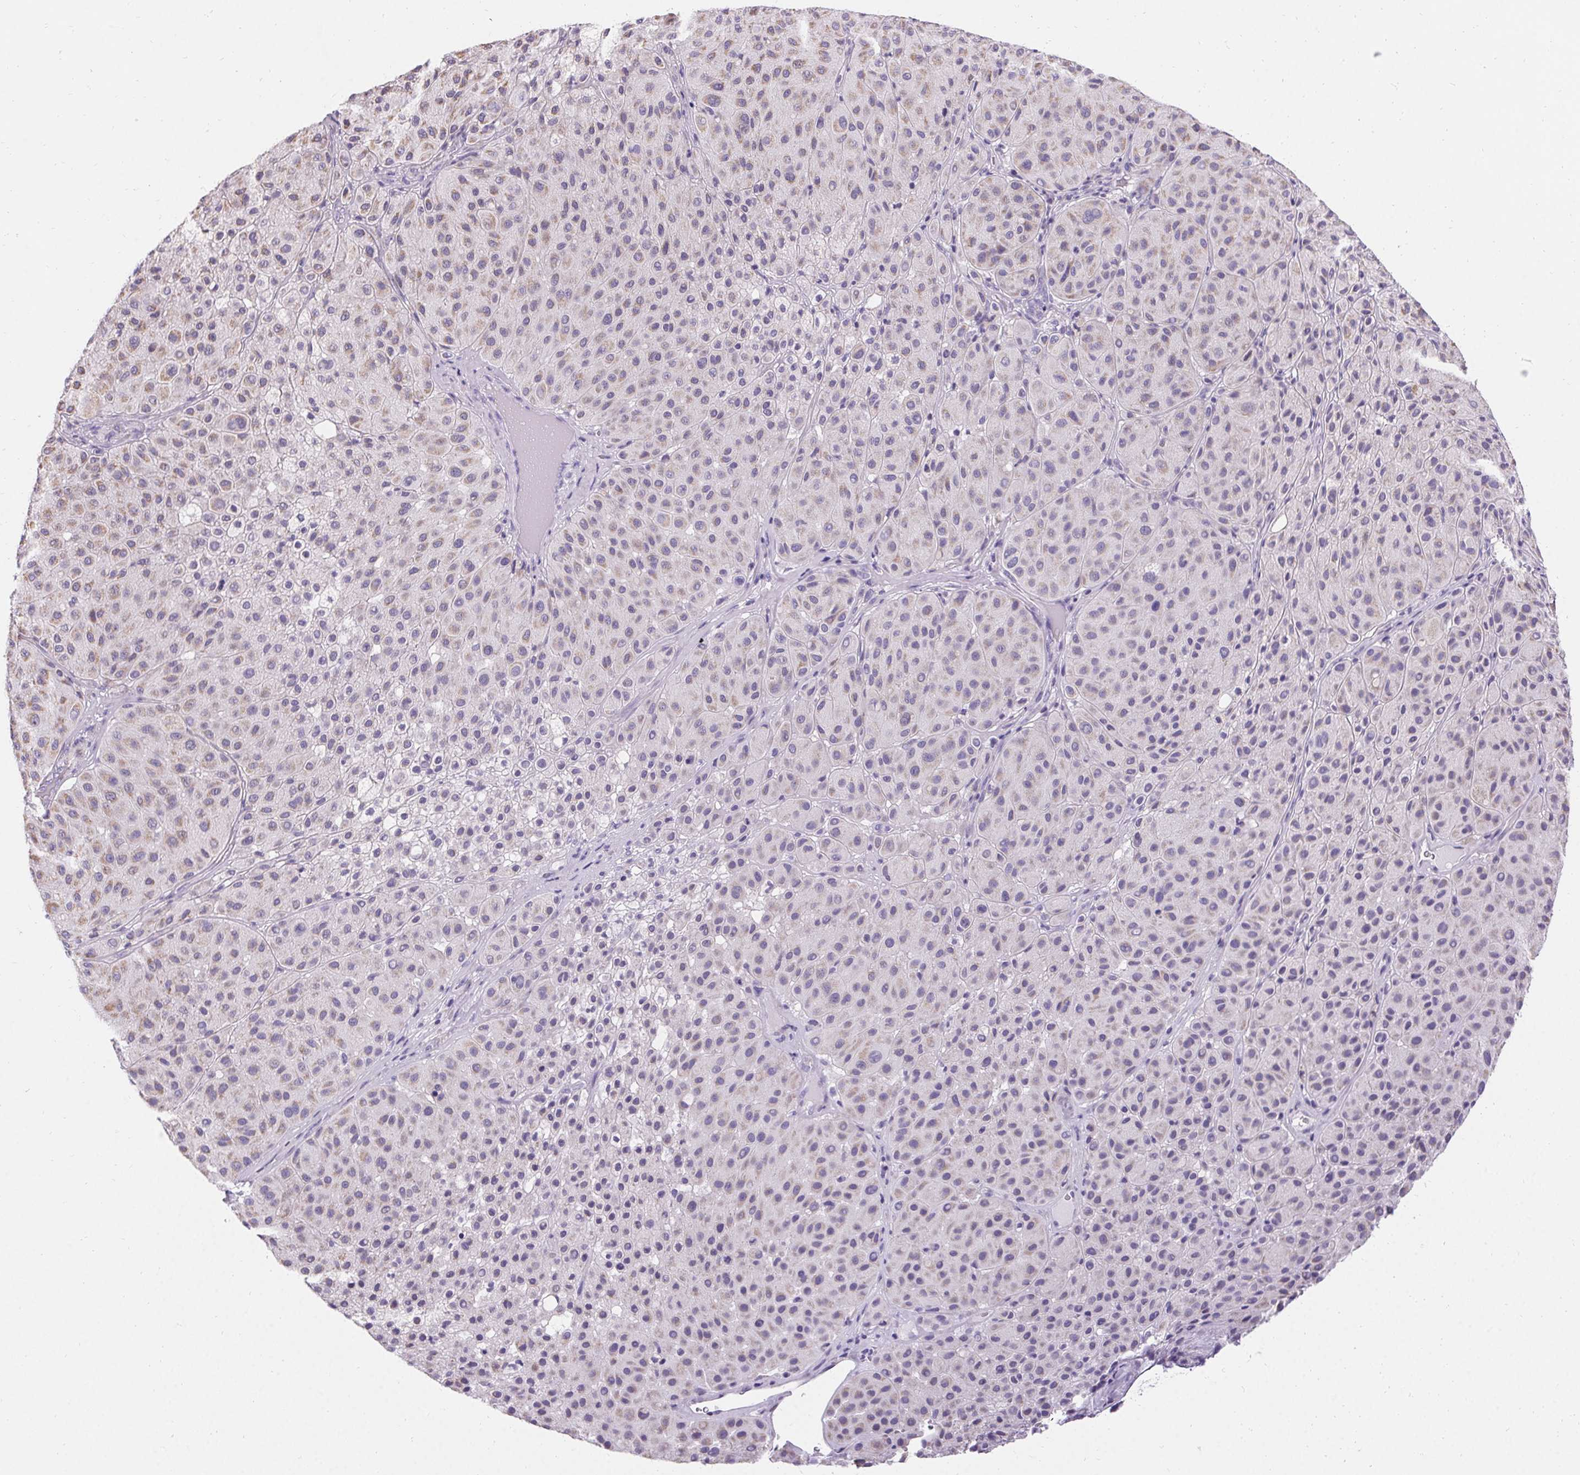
{"staining": {"intensity": "weak", "quantity": "<25%", "location": "cytoplasmic/membranous"}, "tissue": "melanoma", "cell_type": "Tumor cells", "image_type": "cancer", "snomed": [{"axis": "morphology", "description": "Malignant melanoma, Metastatic site"}, {"axis": "topography", "description": "Smooth muscle"}], "caption": "Malignant melanoma (metastatic site) was stained to show a protein in brown. There is no significant expression in tumor cells. (DAB (3,3'-diaminobenzidine) IHC, high magnification).", "gene": "ASGR2", "patient": {"sex": "male", "age": 41}}